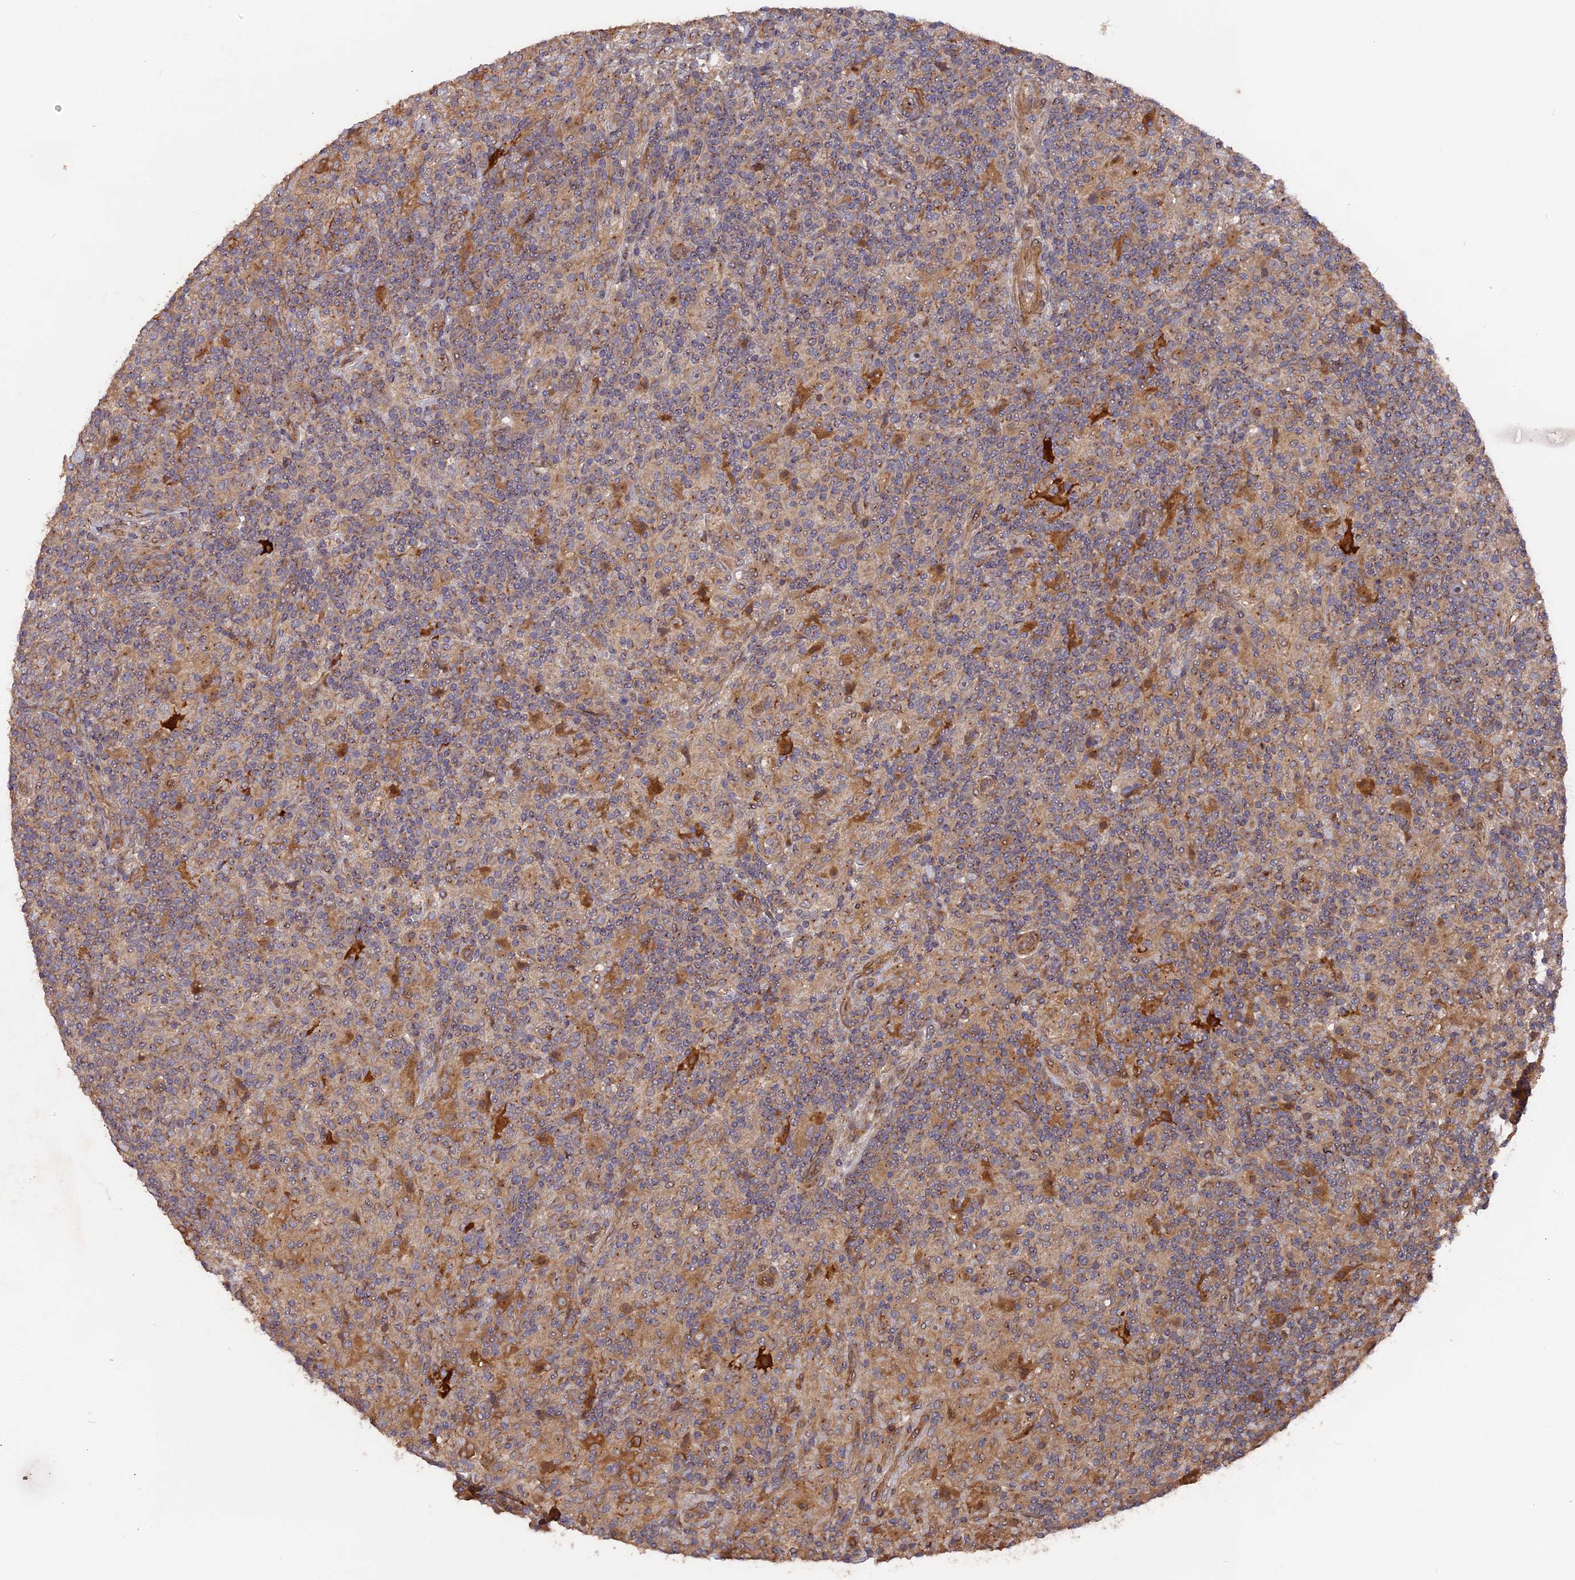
{"staining": {"intensity": "negative", "quantity": "none", "location": "none"}, "tissue": "lymphoma", "cell_type": "Tumor cells", "image_type": "cancer", "snomed": [{"axis": "morphology", "description": "Hodgkin's disease, NOS"}, {"axis": "topography", "description": "Lymph node"}], "caption": "An image of human Hodgkin's disease is negative for staining in tumor cells.", "gene": "DEF8", "patient": {"sex": "male", "age": 70}}